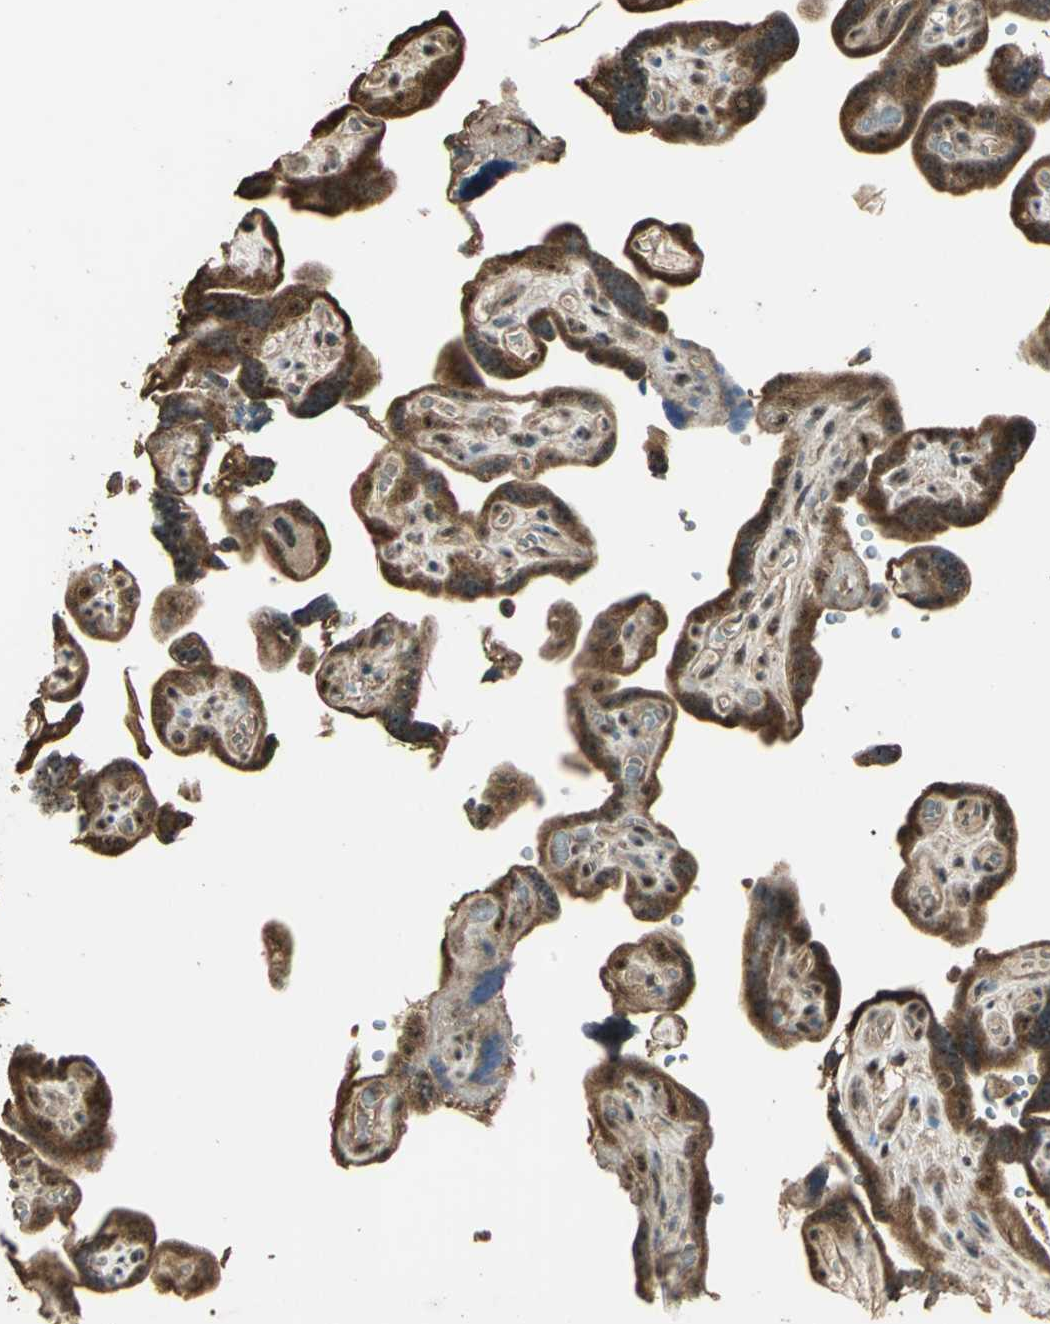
{"staining": {"intensity": "moderate", "quantity": ">75%", "location": "cytoplasmic/membranous,nuclear"}, "tissue": "placenta", "cell_type": "Decidual cells", "image_type": "normal", "snomed": [{"axis": "morphology", "description": "Normal tissue, NOS"}, {"axis": "topography", "description": "Placenta"}], "caption": "High-power microscopy captured an immunohistochemistry (IHC) micrograph of unremarkable placenta, revealing moderate cytoplasmic/membranous,nuclear staining in about >75% of decidual cells. (DAB IHC, brown staining for protein, blue staining for nuclei).", "gene": "UCHL5", "patient": {"sex": "female", "age": 30}}